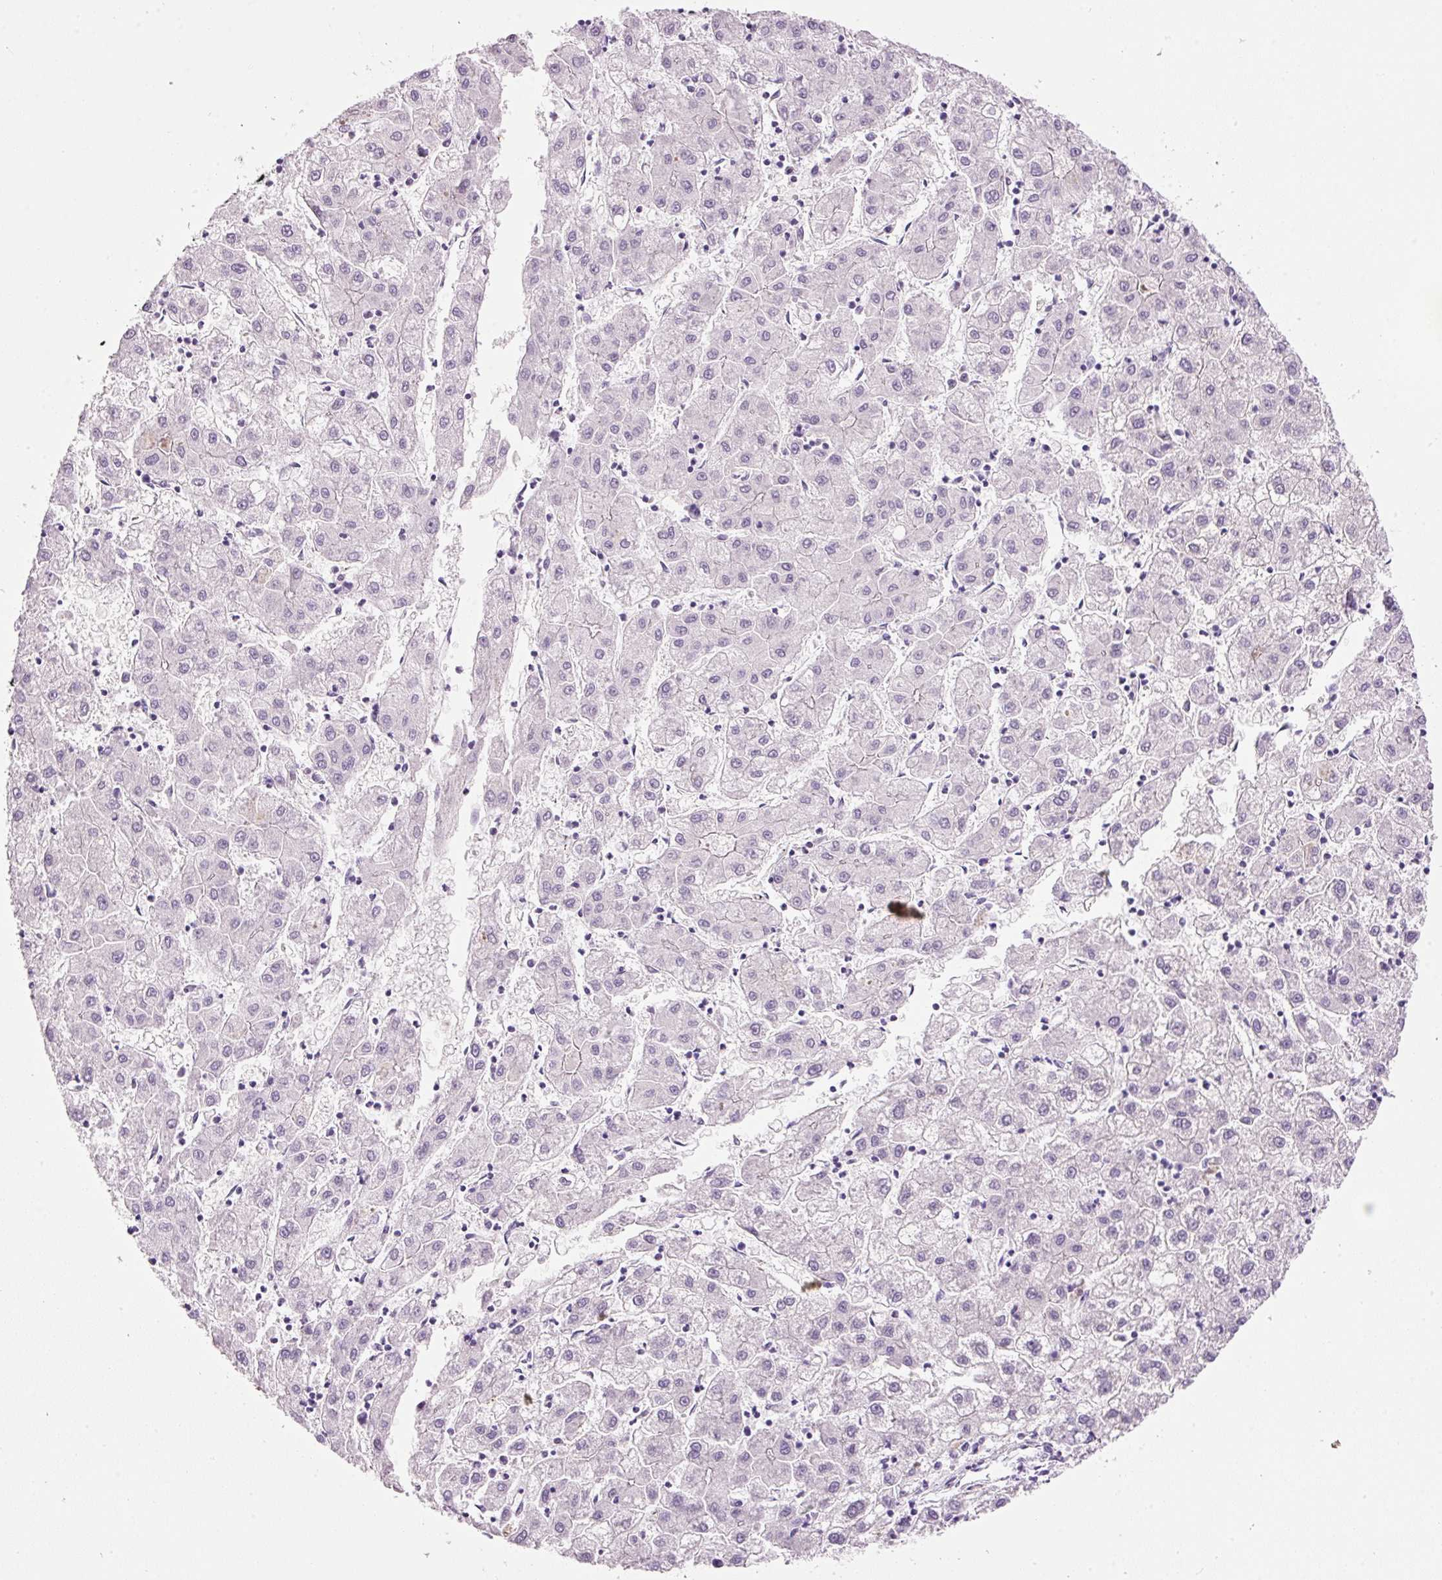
{"staining": {"intensity": "negative", "quantity": "none", "location": "none"}, "tissue": "liver cancer", "cell_type": "Tumor cells", "image_type": "cancer", "snomed": [{"axis": "morphology", "description": "Carcinoma, Hepatocellular, NOS"}, {"axis": "topography", "description": "Liver"}], "caption": "Photomicrograph shows no significant protein positivity in tumor cells of liver cancer (hepatocellular carcinoma).", "gene": "SRC", "patient": {"sex": "male", "age": 72}}